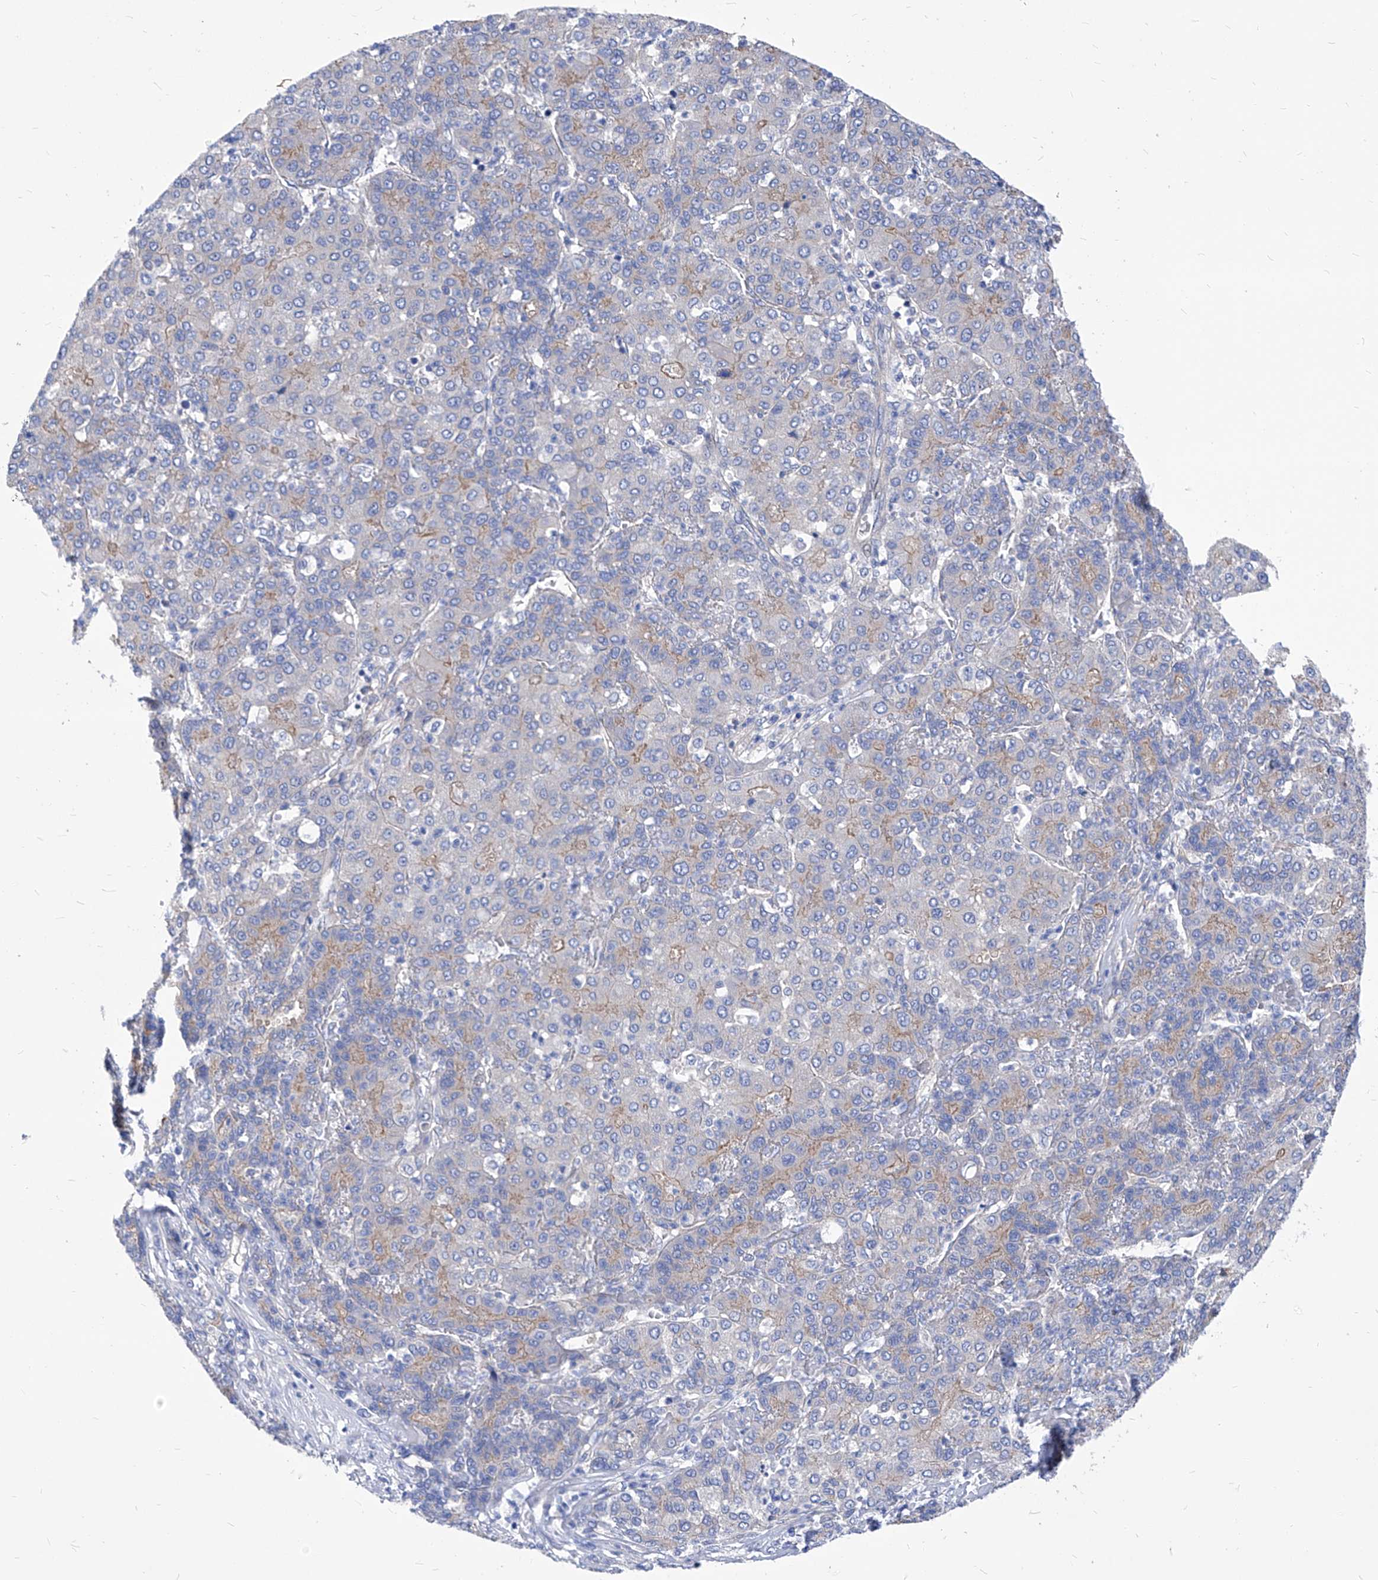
{"staining": {"intensity": "moderate", "quantity": "<25%", "location": "cytoplasmic/membranous"}, "tissue": "liver cancer", "cell_type": "Tumor cells", "image_type": "cancer", "snomed": [{"axis": "morphology", "description": "Carcinoma, Hepatocellular, NOS"}, {"axis": "topography", "description": "Liver"}], "caption": "Approximately <25% of tumor cells in human liver hepatocellular carcinoma demonstrate moderate cytoplasmic/membranous protein positivity as visualized by brown immunohistochemical staining.", "gene": "XPNPEP1", "patient": {"sex": "male", "age": 65}}